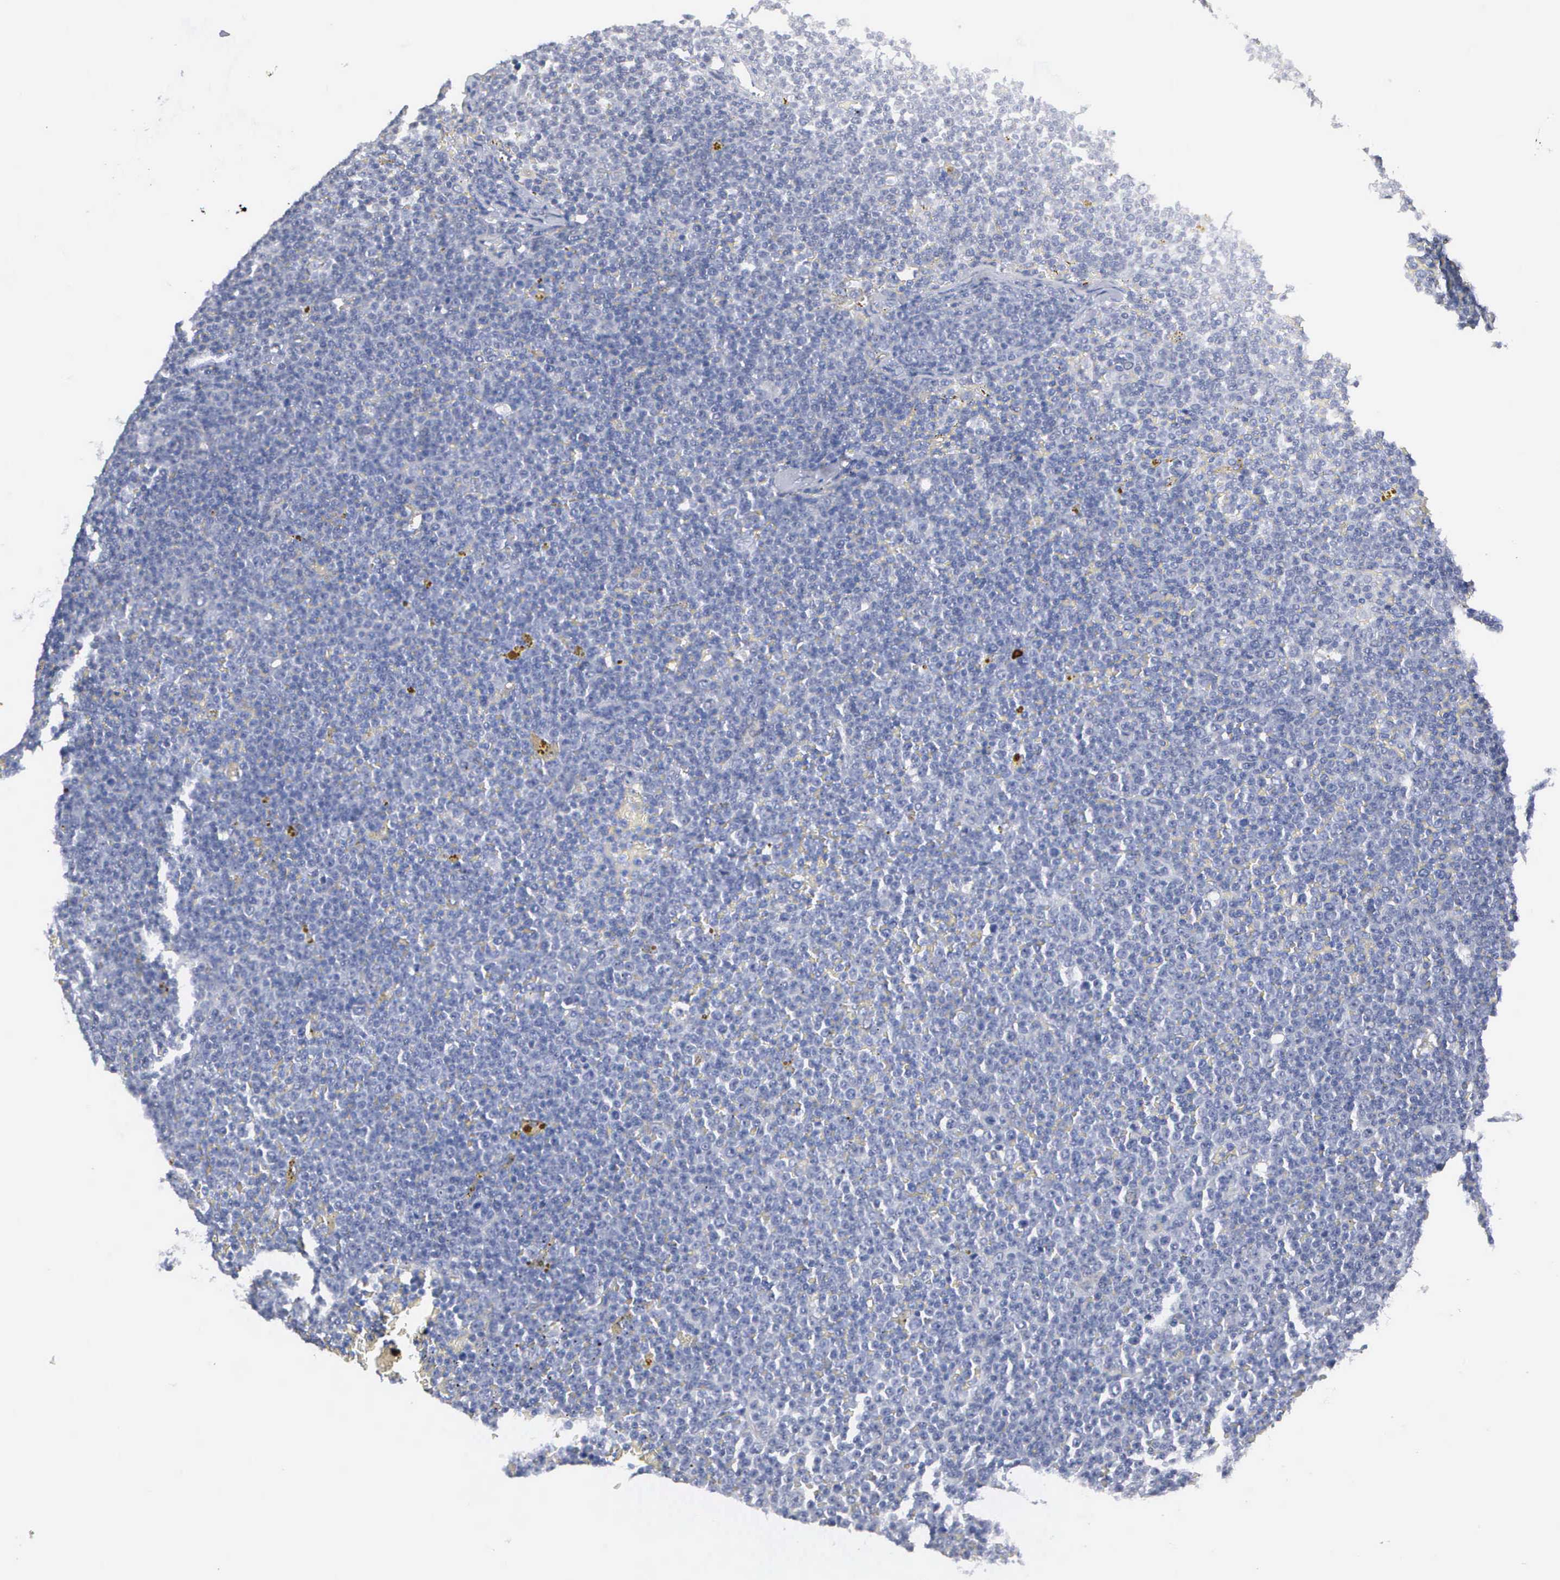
{"staining": {"intensity": "negative", "quantity": "none", "location": "none"}, "tissue": "lymphoma", "cell_type": "Tumor cells", "image_type": "cancer", "snomed": [{"axis": "morphology", "description": "Malignant lymphoma, non-Hodgkin's type, Low grade"}, {"axis": "topography", "description": "Lymph node"}], "caption": "Tumor cells are negative for brown protein staining in lymphoma.", "gene": "ASPHD2", "patient": {"sex": "male", "age": 50}}